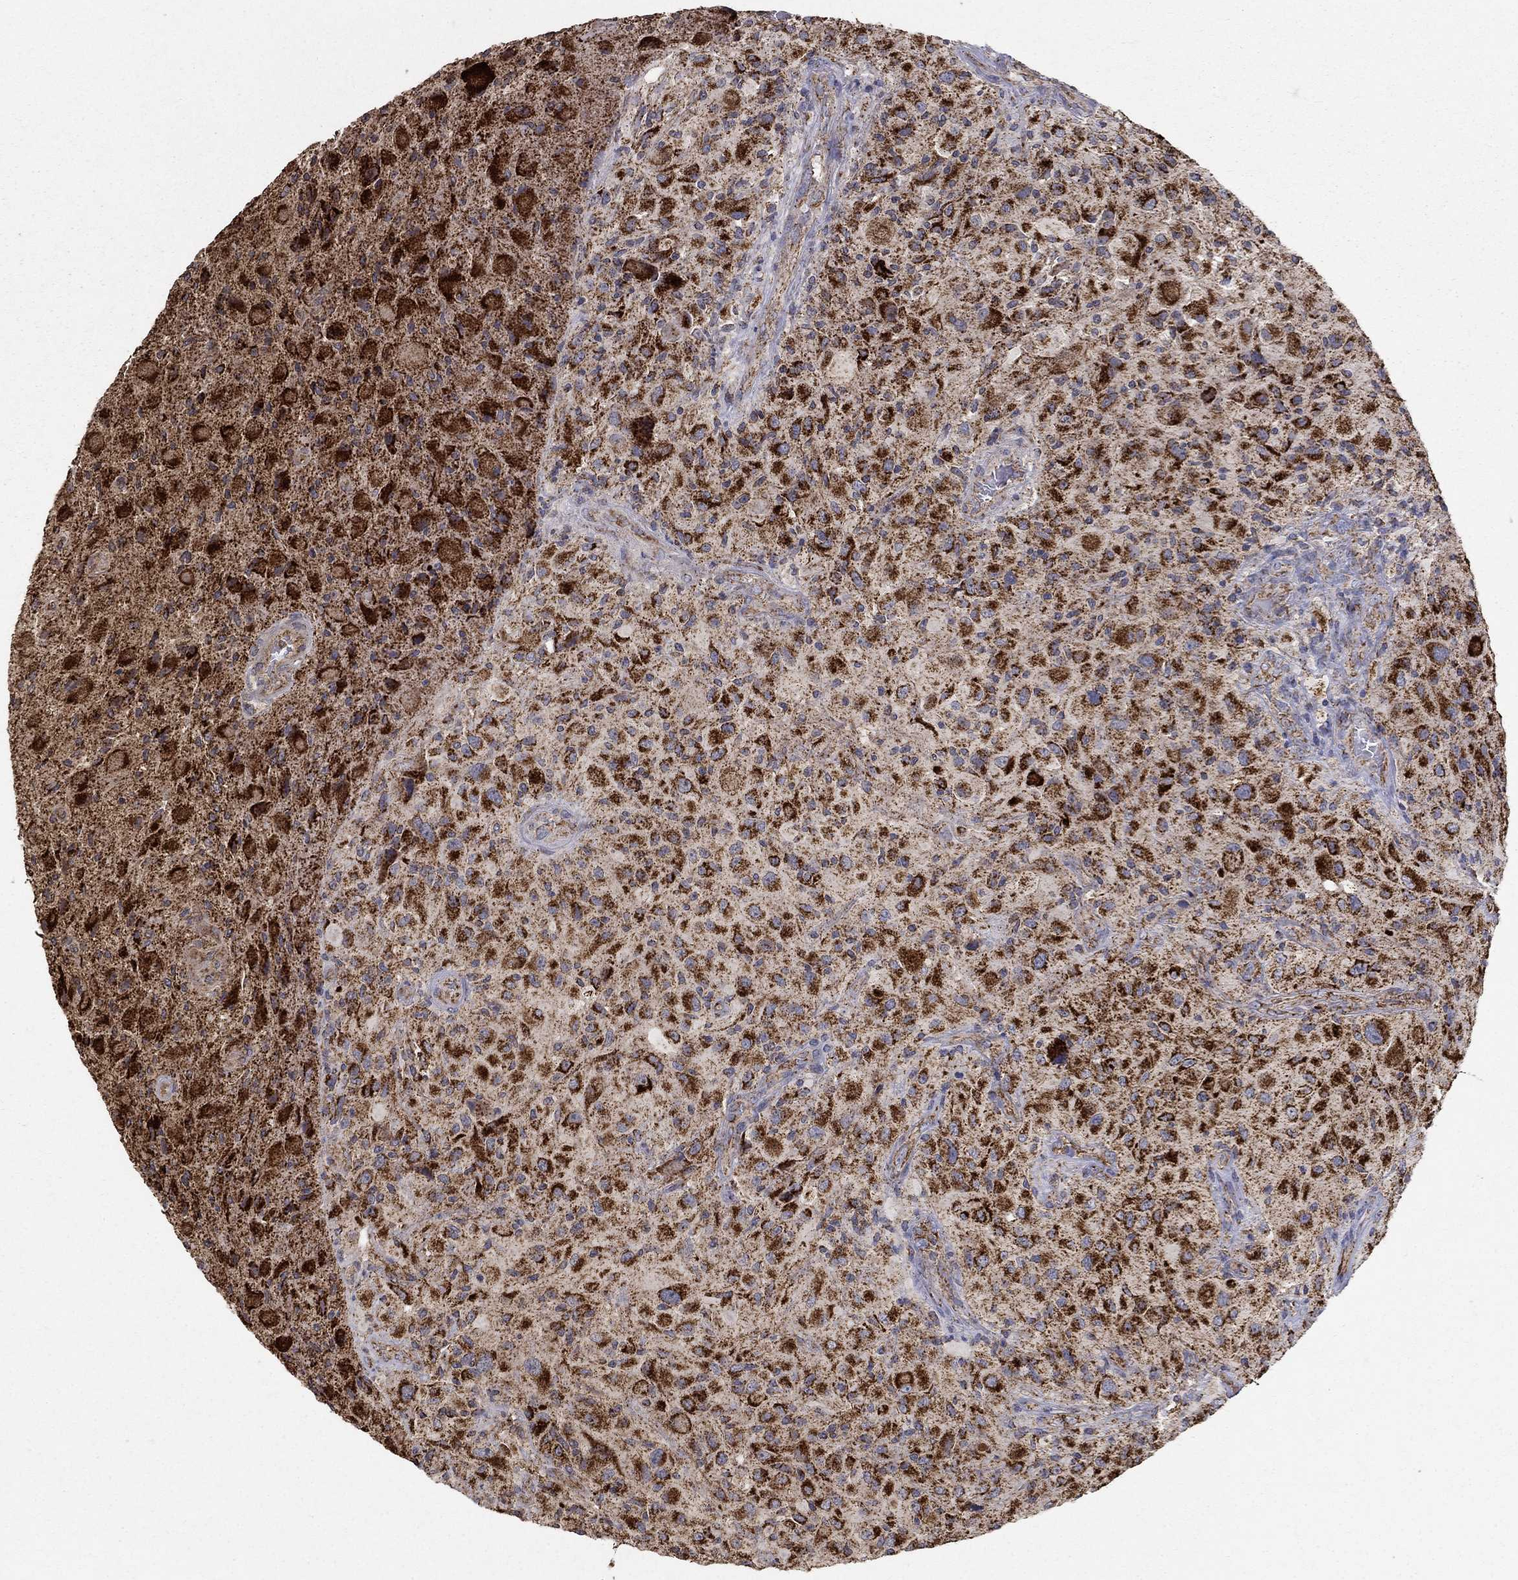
{"staining": {"intensity": "strong", "quantity": ">75%", "location": "cytoplasmic/membranous"}, "tissue": "glioma", "cell_type": "Tumor cells", "image_type": "cancer", "snomed": [{"axis": "morphology", "description": "Glioma, malignant, High grade"}, {"axis": "topography", "description": "Cerebral cortex"}], "caption": "An immunohistochemistry (IHC) photomicrograph of neoplastic tissue is shown. Protein staining in brown labels strong cytoplasmic/membranous positivity in malignant glioma (high-grade) within tumor cells.", "gene": "GCSH", "patient": {"sex": "male", "age": 35}}